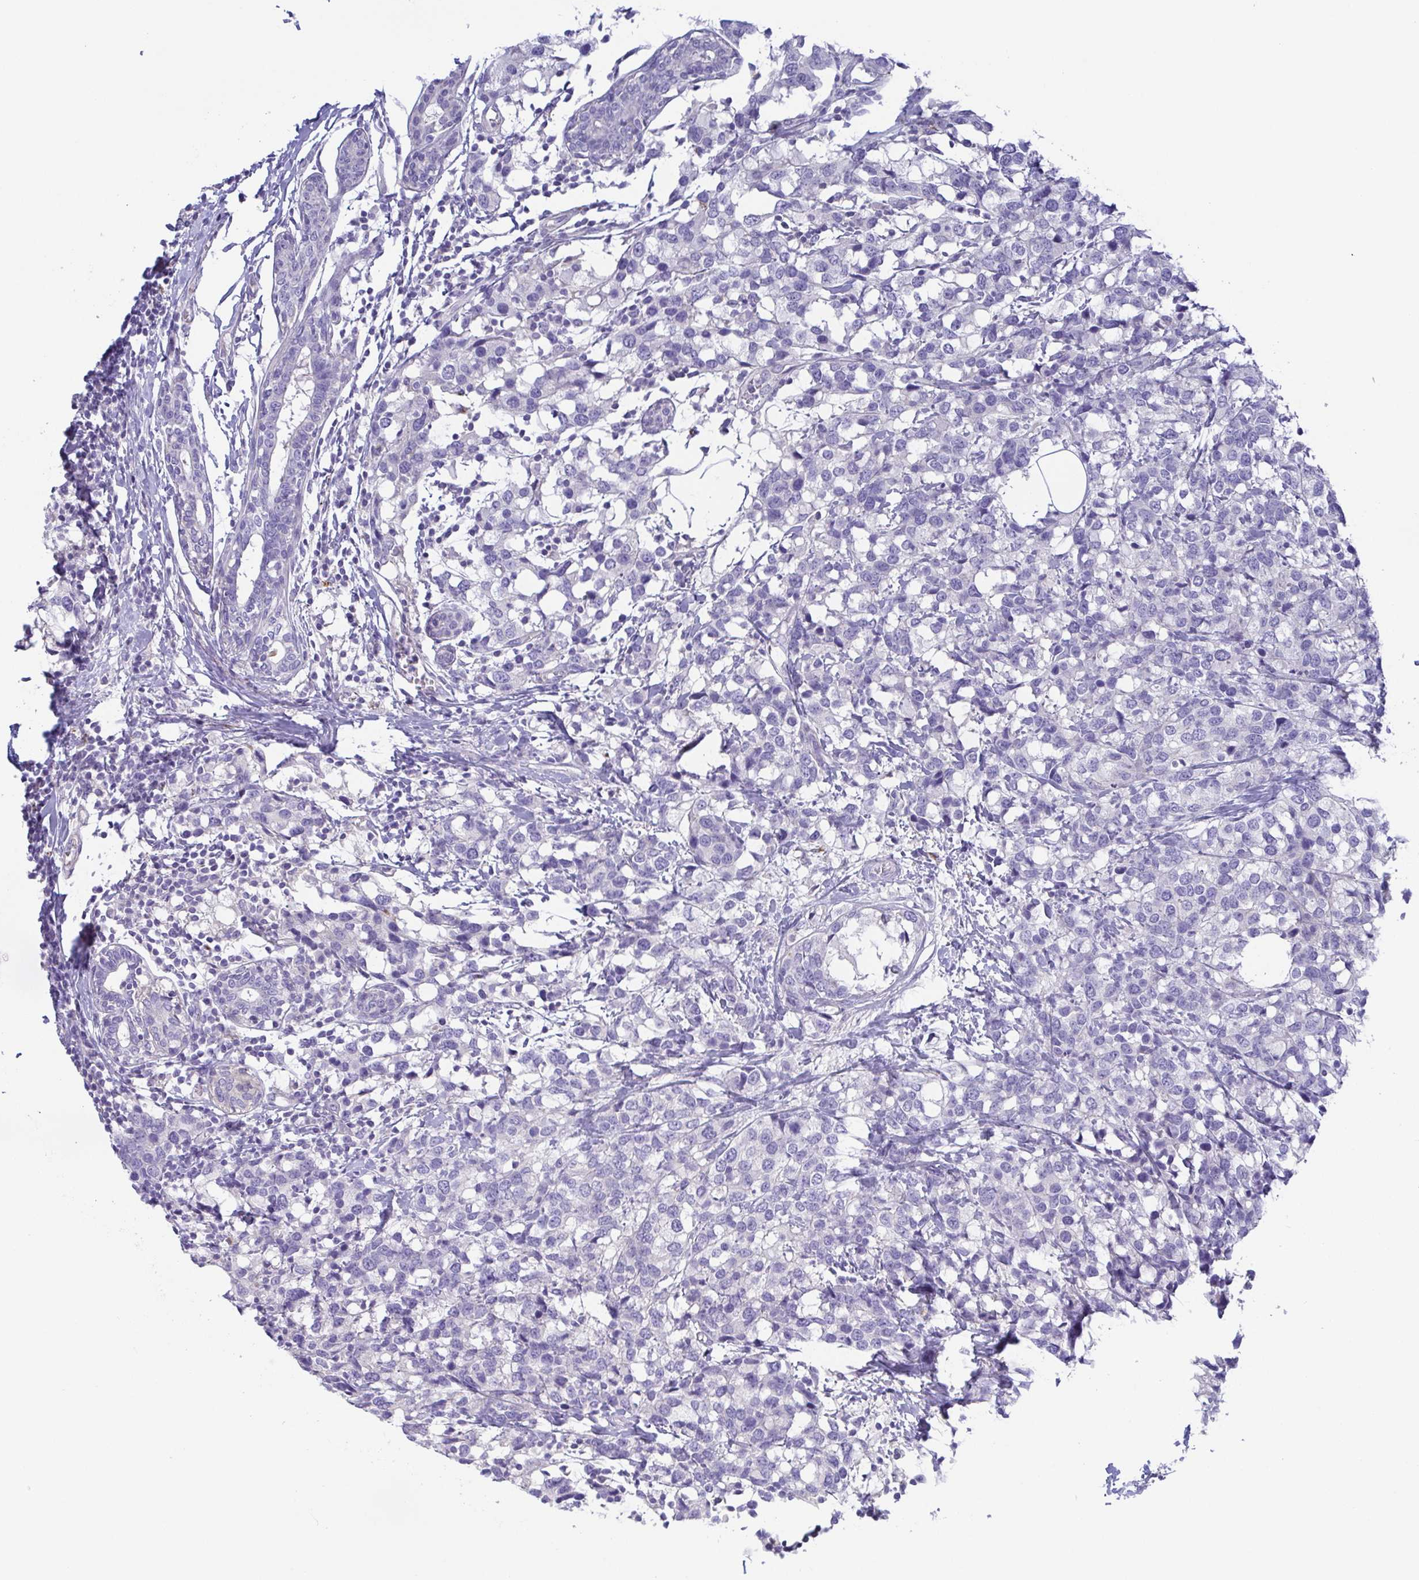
{"staining": {"intensity": "negative", "quantity": "none", "location": "none"}, "tissue": "breast cancer", "cell_type": "Tumor cells", "image_type": "cancer", "snomed": [{"axis": "morphology", "description": "Lobular carcinoma"}, {"axis": "topography", "description": "Breast"}], "caption": "An immunohistochemistry (IHC) histopathology image of breast cancer is shown. There is no staining in tumor cells of breast cancer. The staining was performed using DAB (3,3'-diaminobenzidine) to visualize the protein expression in brown, while the nuclei were stained in blue with hematoxylin (Magnification: 20x).", "gene": "PKDREJ", "patient": {"sex": "female", "age": 59}}